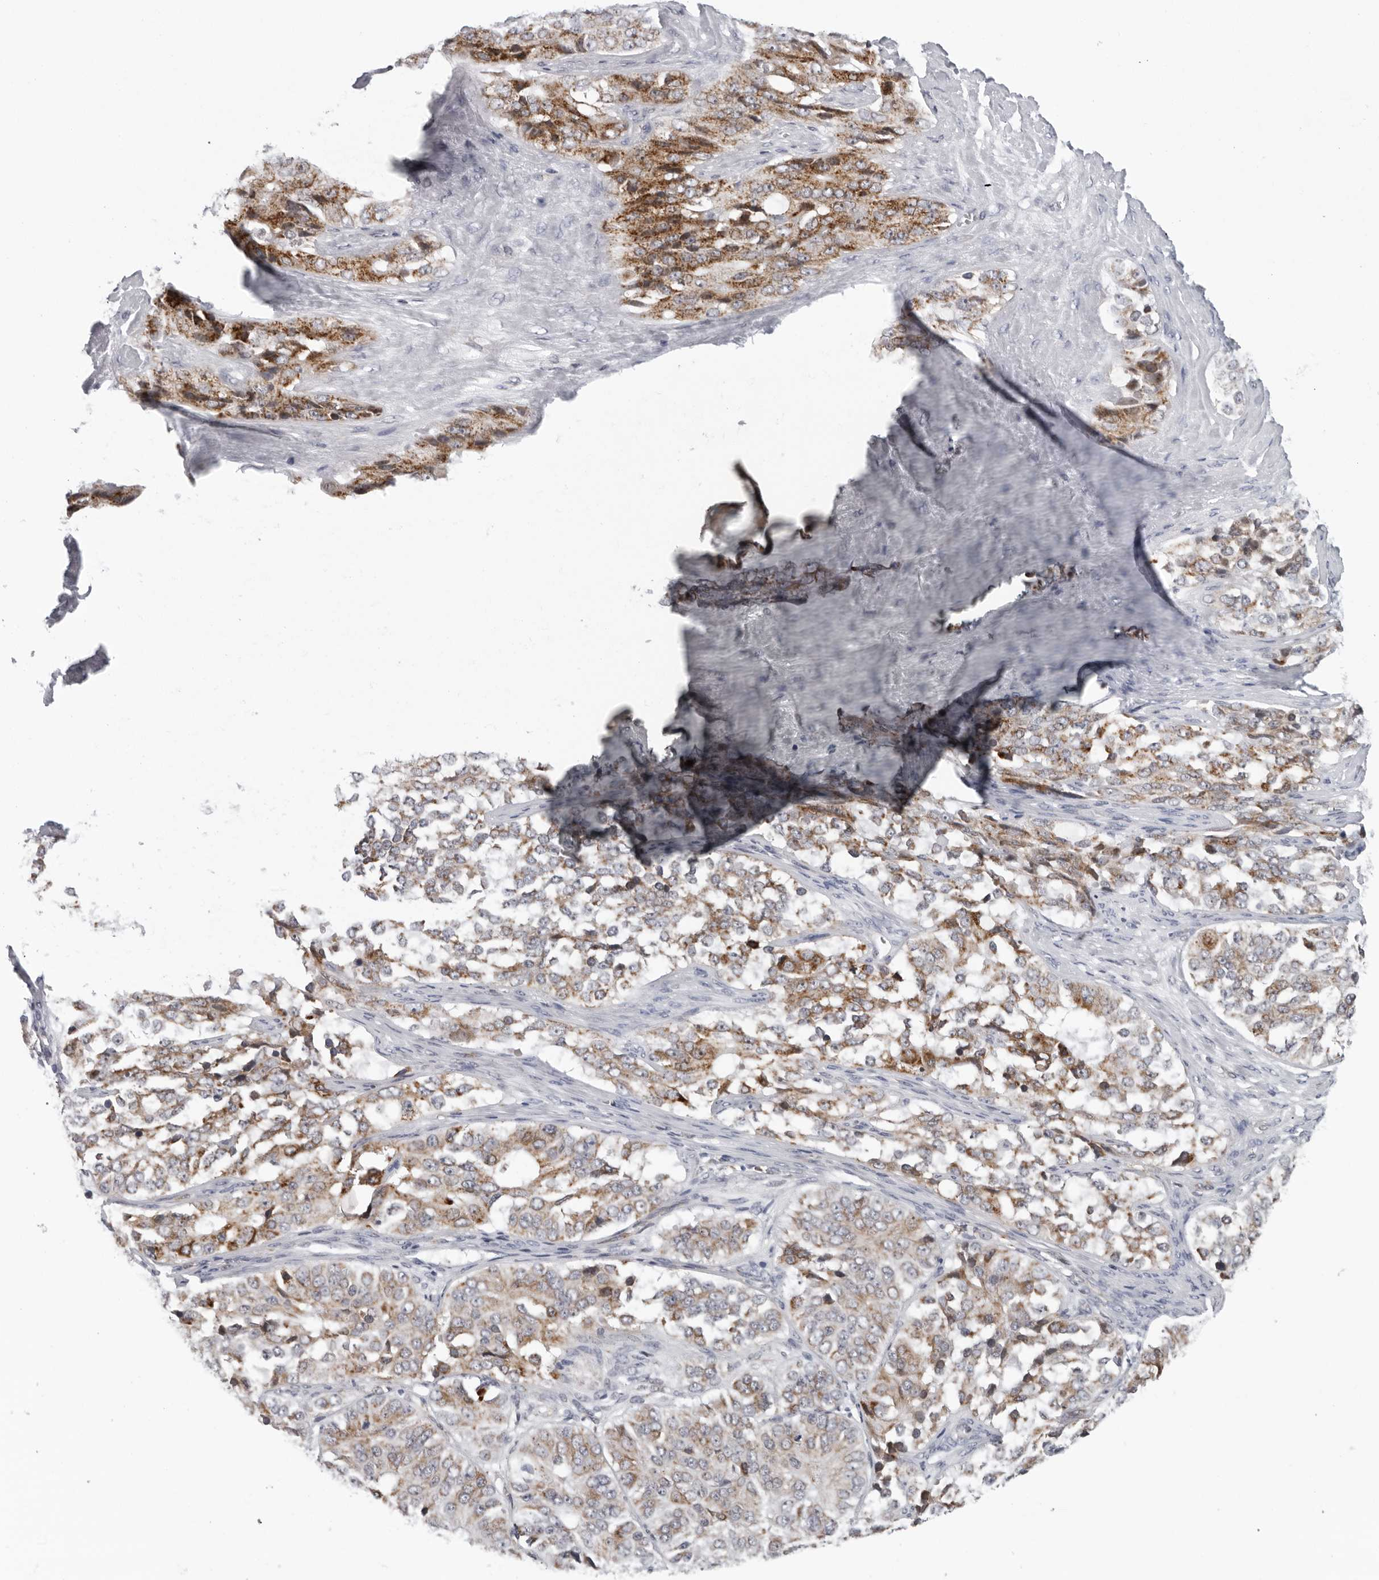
{"staining": {"intensity": "moderate", "quantity": ">75%", "location": "cytoplasmic/membranous"}, "tissue": "ovarian cancer", "cell_type": "Tumor cells", "image_type": "cancer", "snomed": [{"axis": "morphology", "description": "Carcinoma, endometroid"}, {"axis": "topography", "description": "Ovary"}], "caption": "Immunohistochemistry (IHC) of human ovarian cancer displays medium levels of moderate cytoplasmic/membranous positivity in about >75% of tumor cells. (IHC, brightfield microscopy, high magnification).", "gene": "CPT2", "patient": {"sex": "female", "age": 51}}